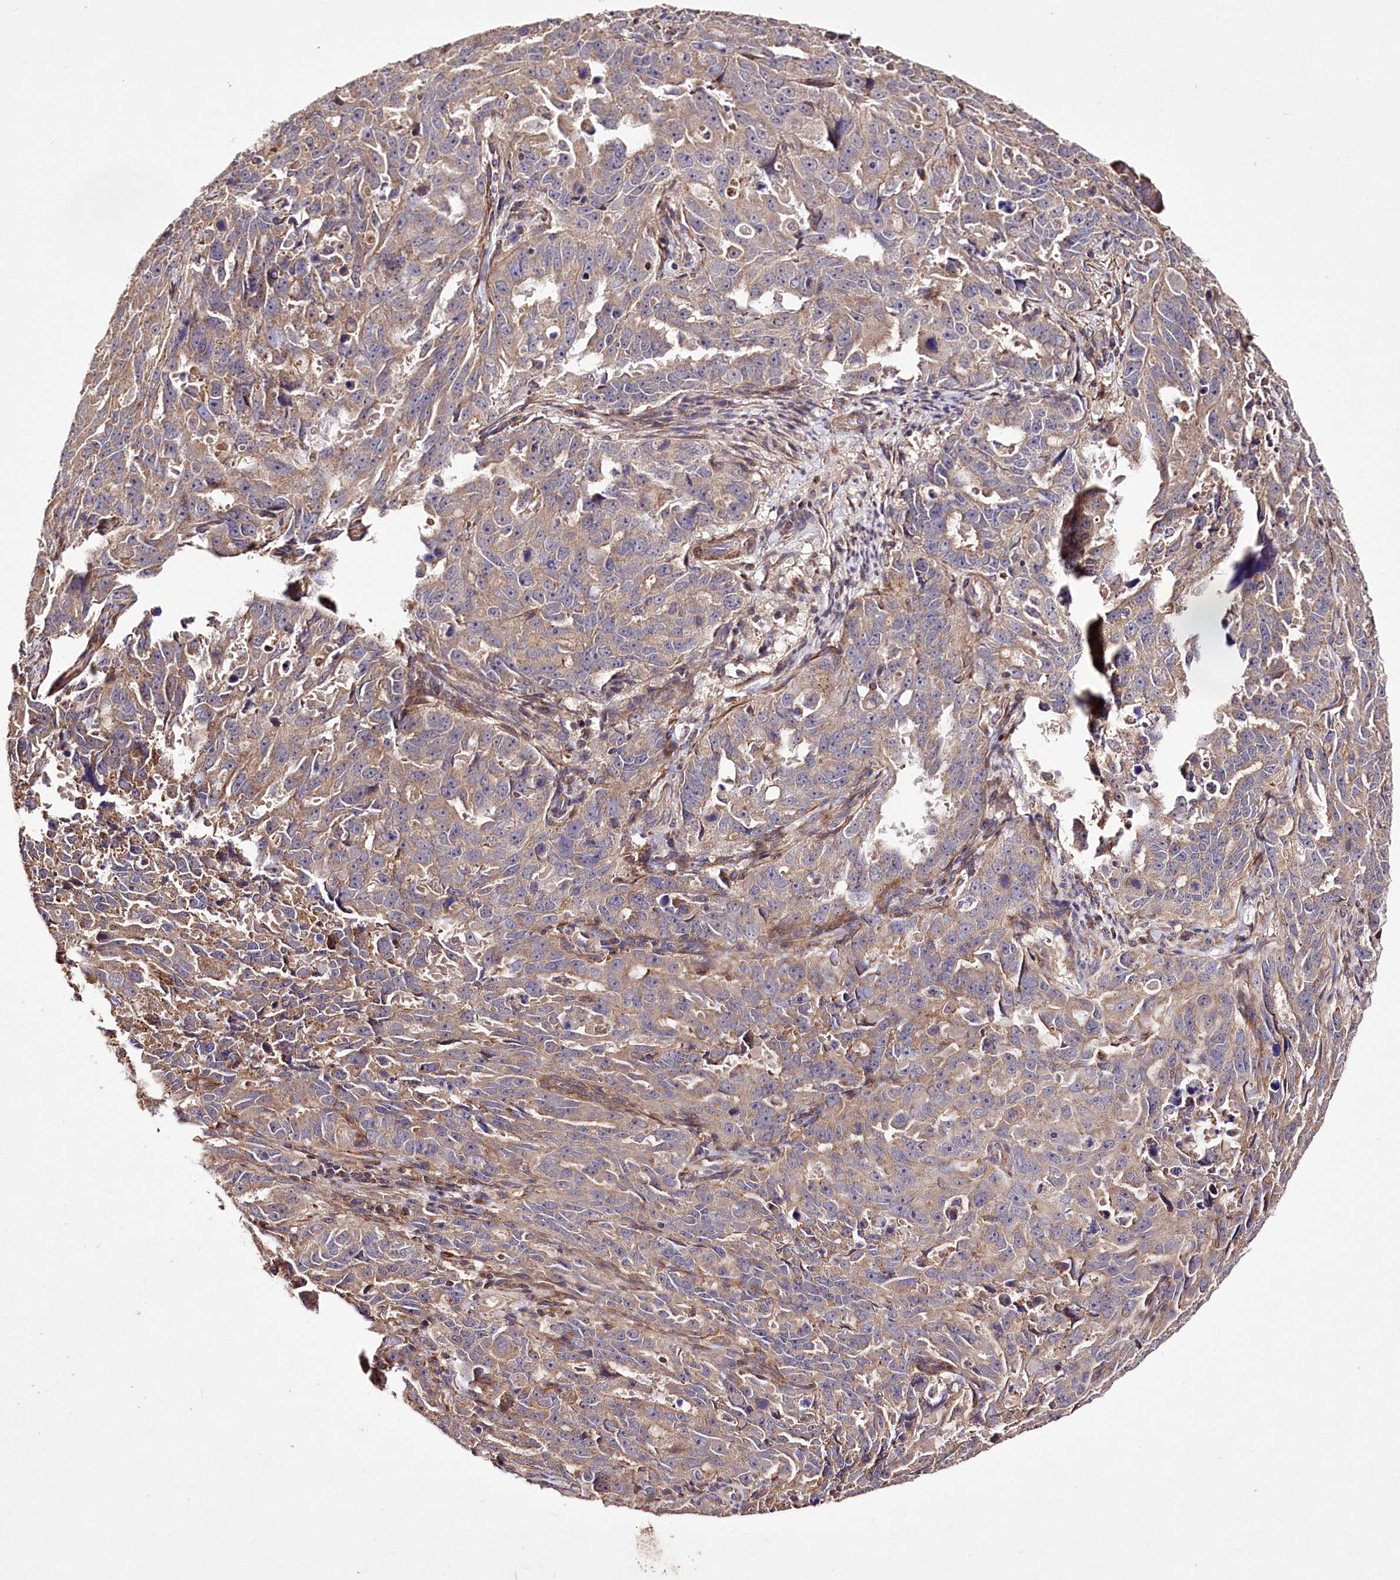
{"staining": {"intensity": "weak", "quantity": "25%-75%", "location": "cytoplasmic/membranous"}, "tissue": "endometrial cancer", "cell_type": "Tumor cells", "image_type": "cancer", "snomed": [{"axis": "morphology", "description": "Adenocarcinoma, NOS"}, {"axis": "topography", "description": "Endometrium"}], "caption": "A histopathology image showing weak cytoplasmic/membranous positivity in approximately 25%-75% of tumor cells in endometrial adenocarcinoma, as visualized by brown immunohistochemical staining.", "gene": "WWC1", "patient": {"sex": "female", "age": 65}}